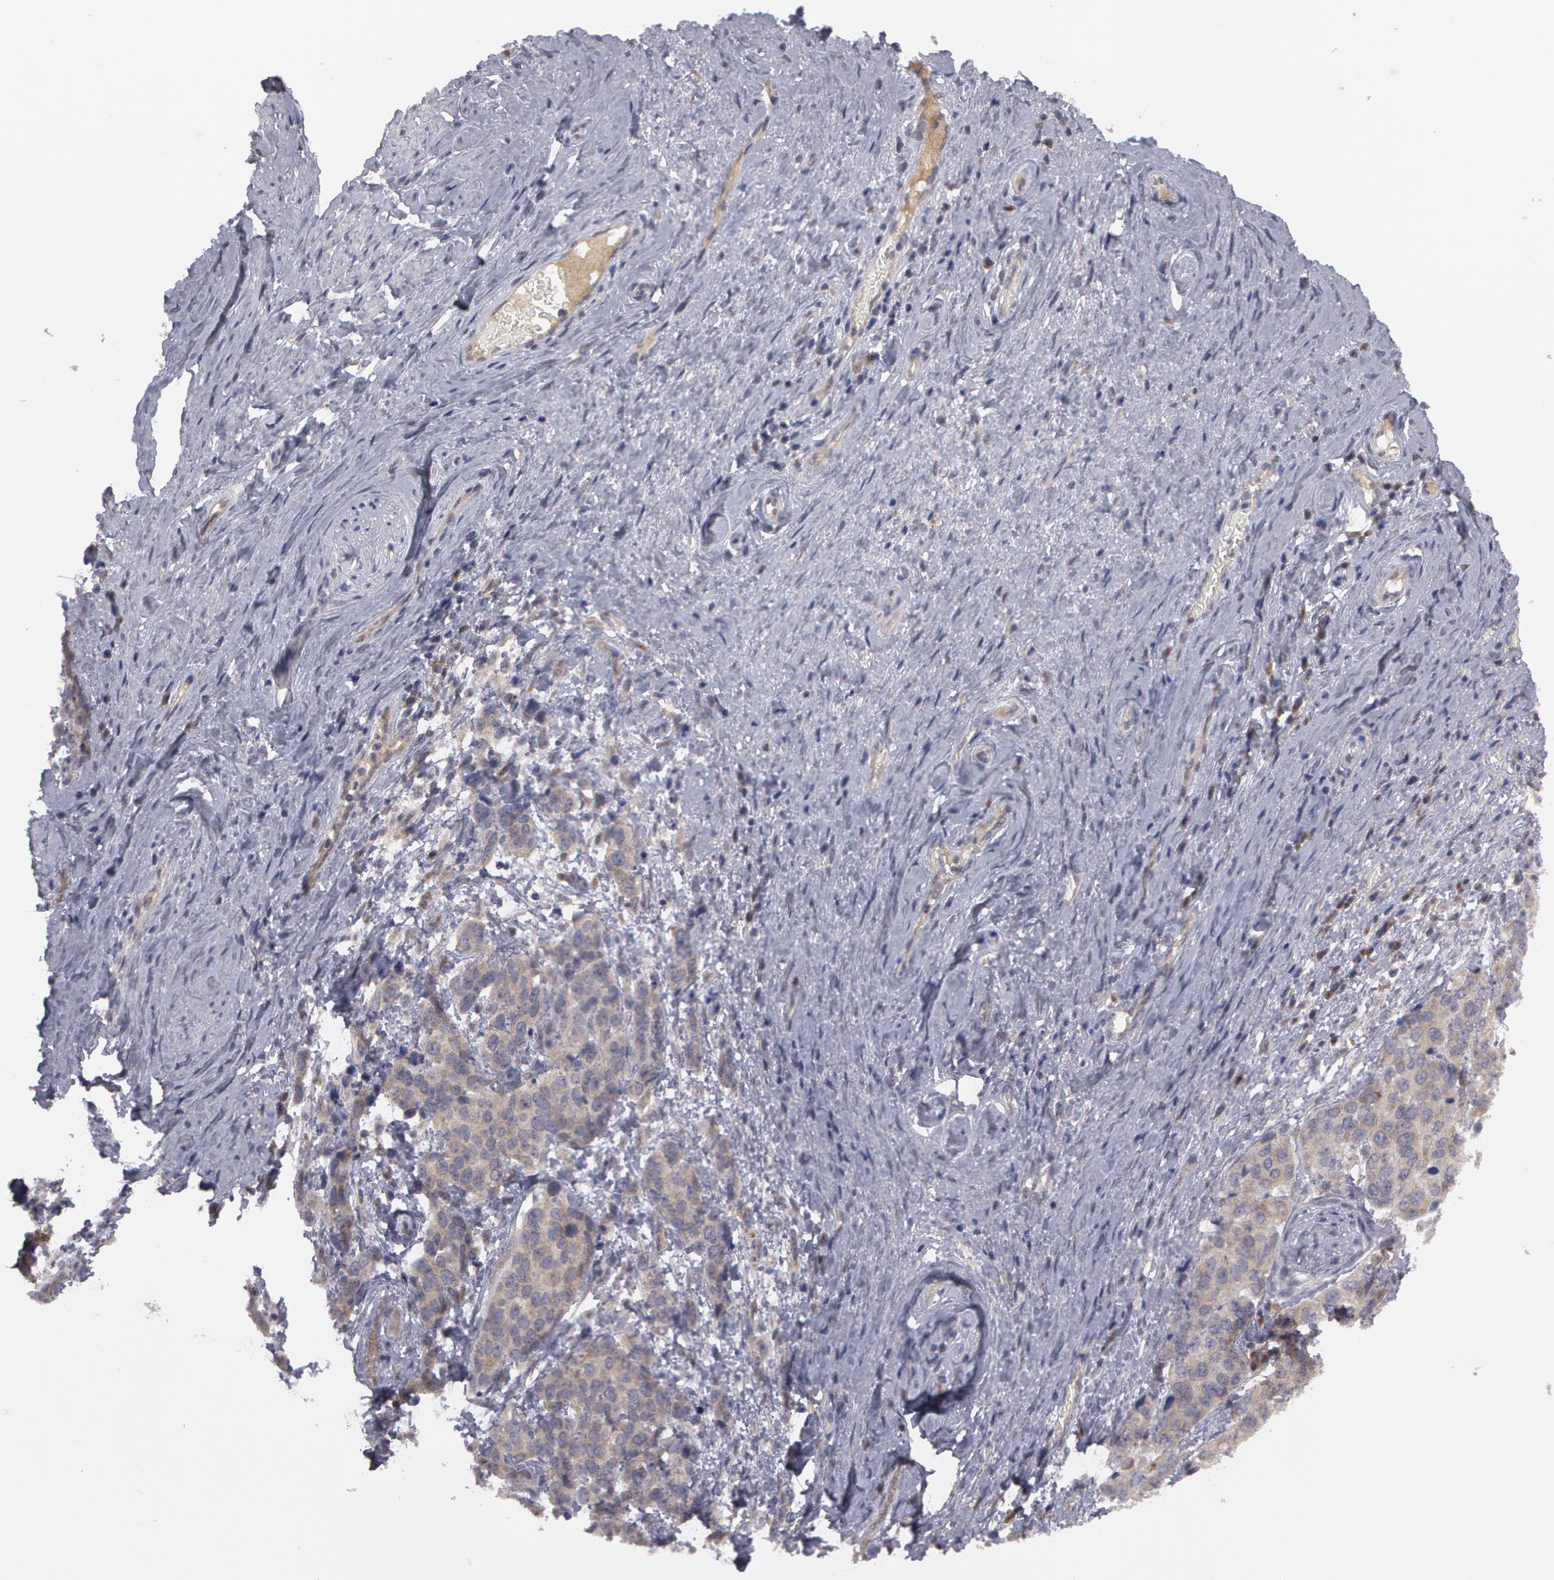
{"staining": {"intensity": "negative", "quantity": "none", "location": "none"}, "tissue": "cervical cancer", "cell_type": "Tumor cells", "image_type": "cancer", "snomed": [{"axis": "morphology", "description": "Squamous cell carcinoma, NOS"}, {"axis": "topography", "description": "Cervix"}], "caption": "Immunohistochemistry of human cervical cancer (squamous cell carcinoma) shows no staining in tumor cells.", "gene": "STX5", "patient": {"sex": "female", "age": 54}}